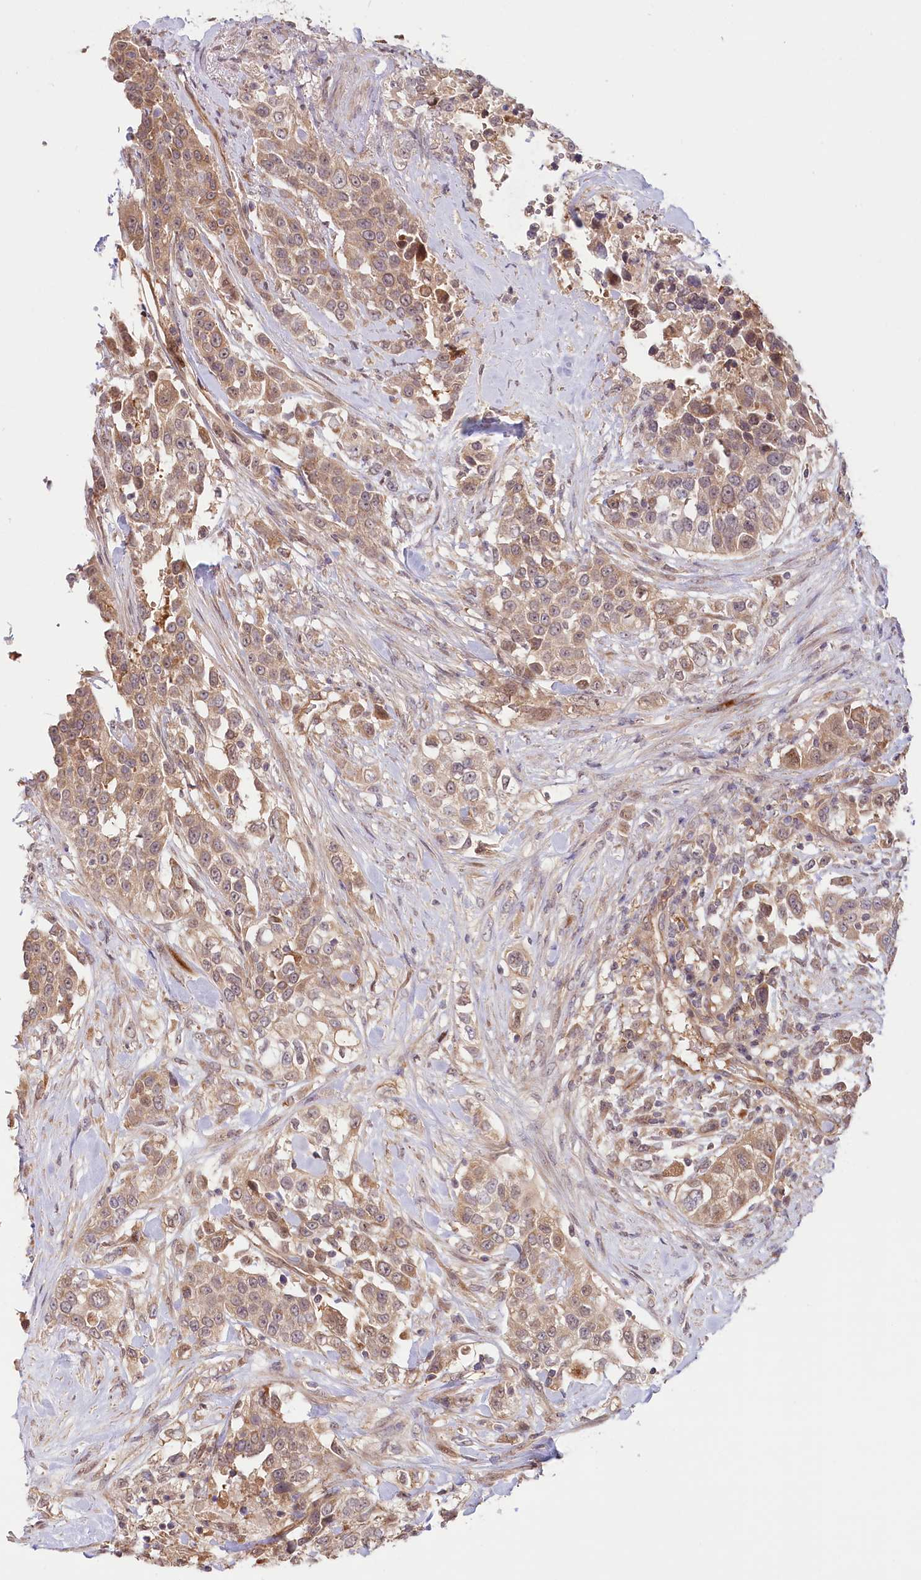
{"staining": {"intensity": "moderate", "quantity": ">75%", "location": "cytoplasmic/membranous"}, "tissue": "urothelial cancer", "cell_type": "Tumor cells", "image_type": "cancer", "snomed": [{"axis": "morphology", "description": "Urothelial carcinoma, High grade"}, {"axis": "topography", "description": "Urinary bladder"}], "caption": "Immunohistochemistry image of human high-grade urothelial carcinoma stained for a protein (brown), which exhibits medium levels of moderate cytoplasmic/membranous positivity in about >75% of tumor cells.", "gene": "CEP70", "patient": {"sex": "female", "age": 80}}